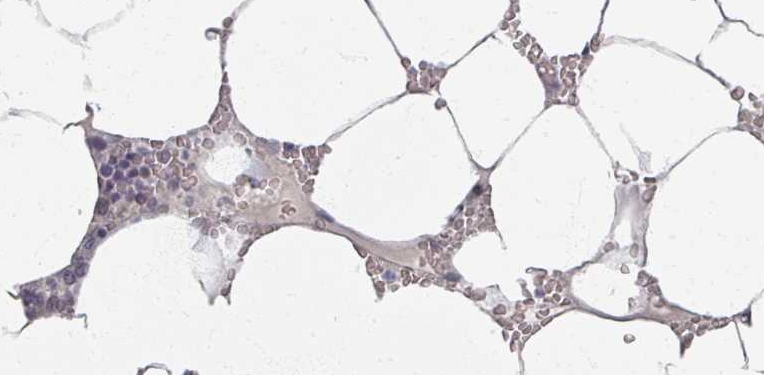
{"staining": {"intensity": "moderate", "quantity": "<25%", "location": "nuclear"}, "tissue": "bone marrow", "cell_type": "Hematopoietic cells", "image_type": "normal", "snomed": [{"axis": "morphology", "description": "Normal tissue, NOS"}, {"axis": "topography", "description": "Bone marrow"}], "caption": "Immunohistochemical staining of benign human bone marrow displays <25% levels of moderate nuclear protein expression in approximately <25% of hematopoietic cells.", "gene": "PSKH1", "patient": {"sex": "male", "age": 70}}